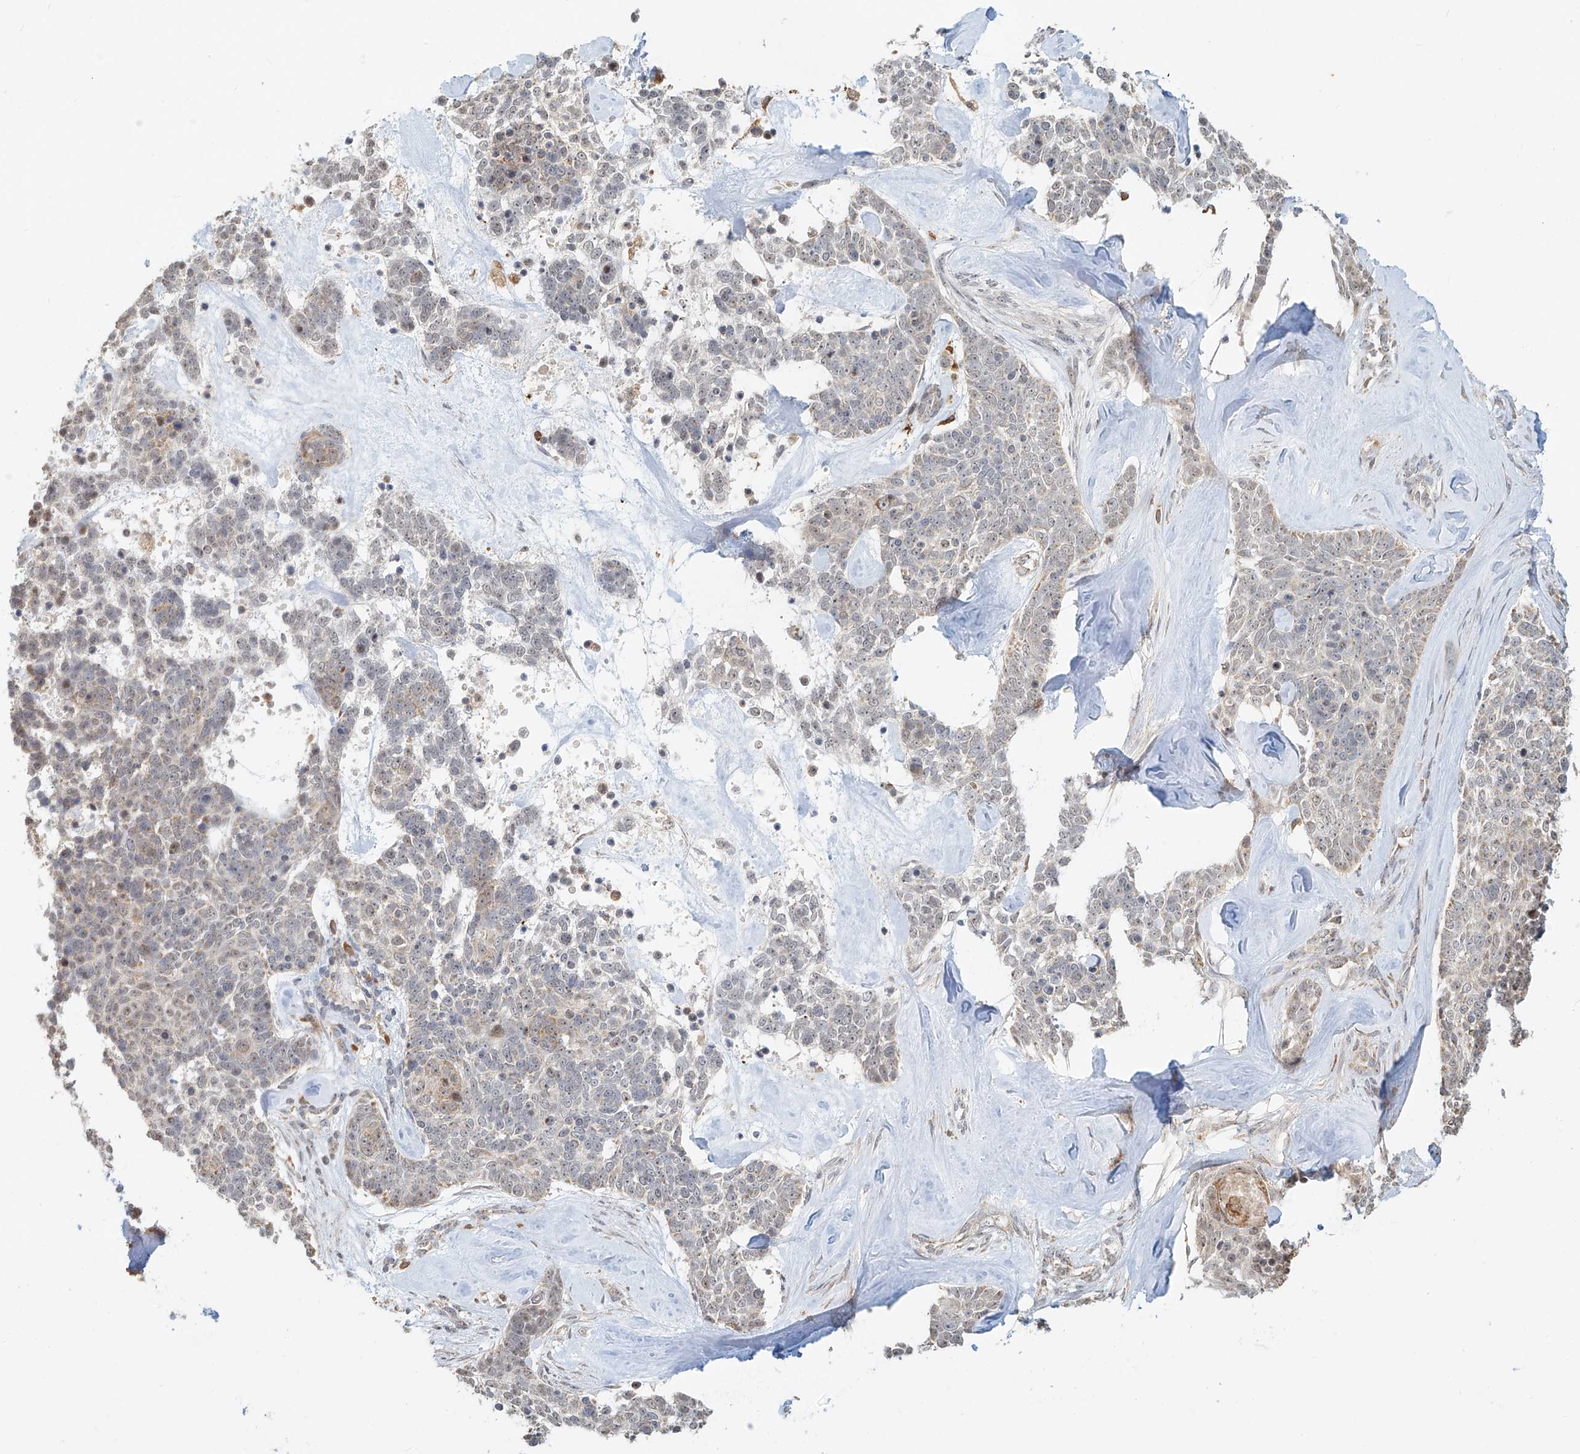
{"staining": {"intensity": "negative", "quantity": "none", "location": "none"}, "tissue": "skin cancer", "cell_type": "Tumor cells", "image_type": "cancer", "snomed": [{"axis": "morphology", "description": "Basal cell carcinoma"}, {"axis": "topography", "description": "Skin"}], "caption": "A high-resolution image shows IHC staining of skin cancer (basal cell carcinoma), which displays no significant positivity in tumor cells. The staining is performed using DAB brown chromogen with nuclei counter-stained in using hematoxylin.", "gene": "SYTL3", "patient": {"sex": "female", "age": 81}}